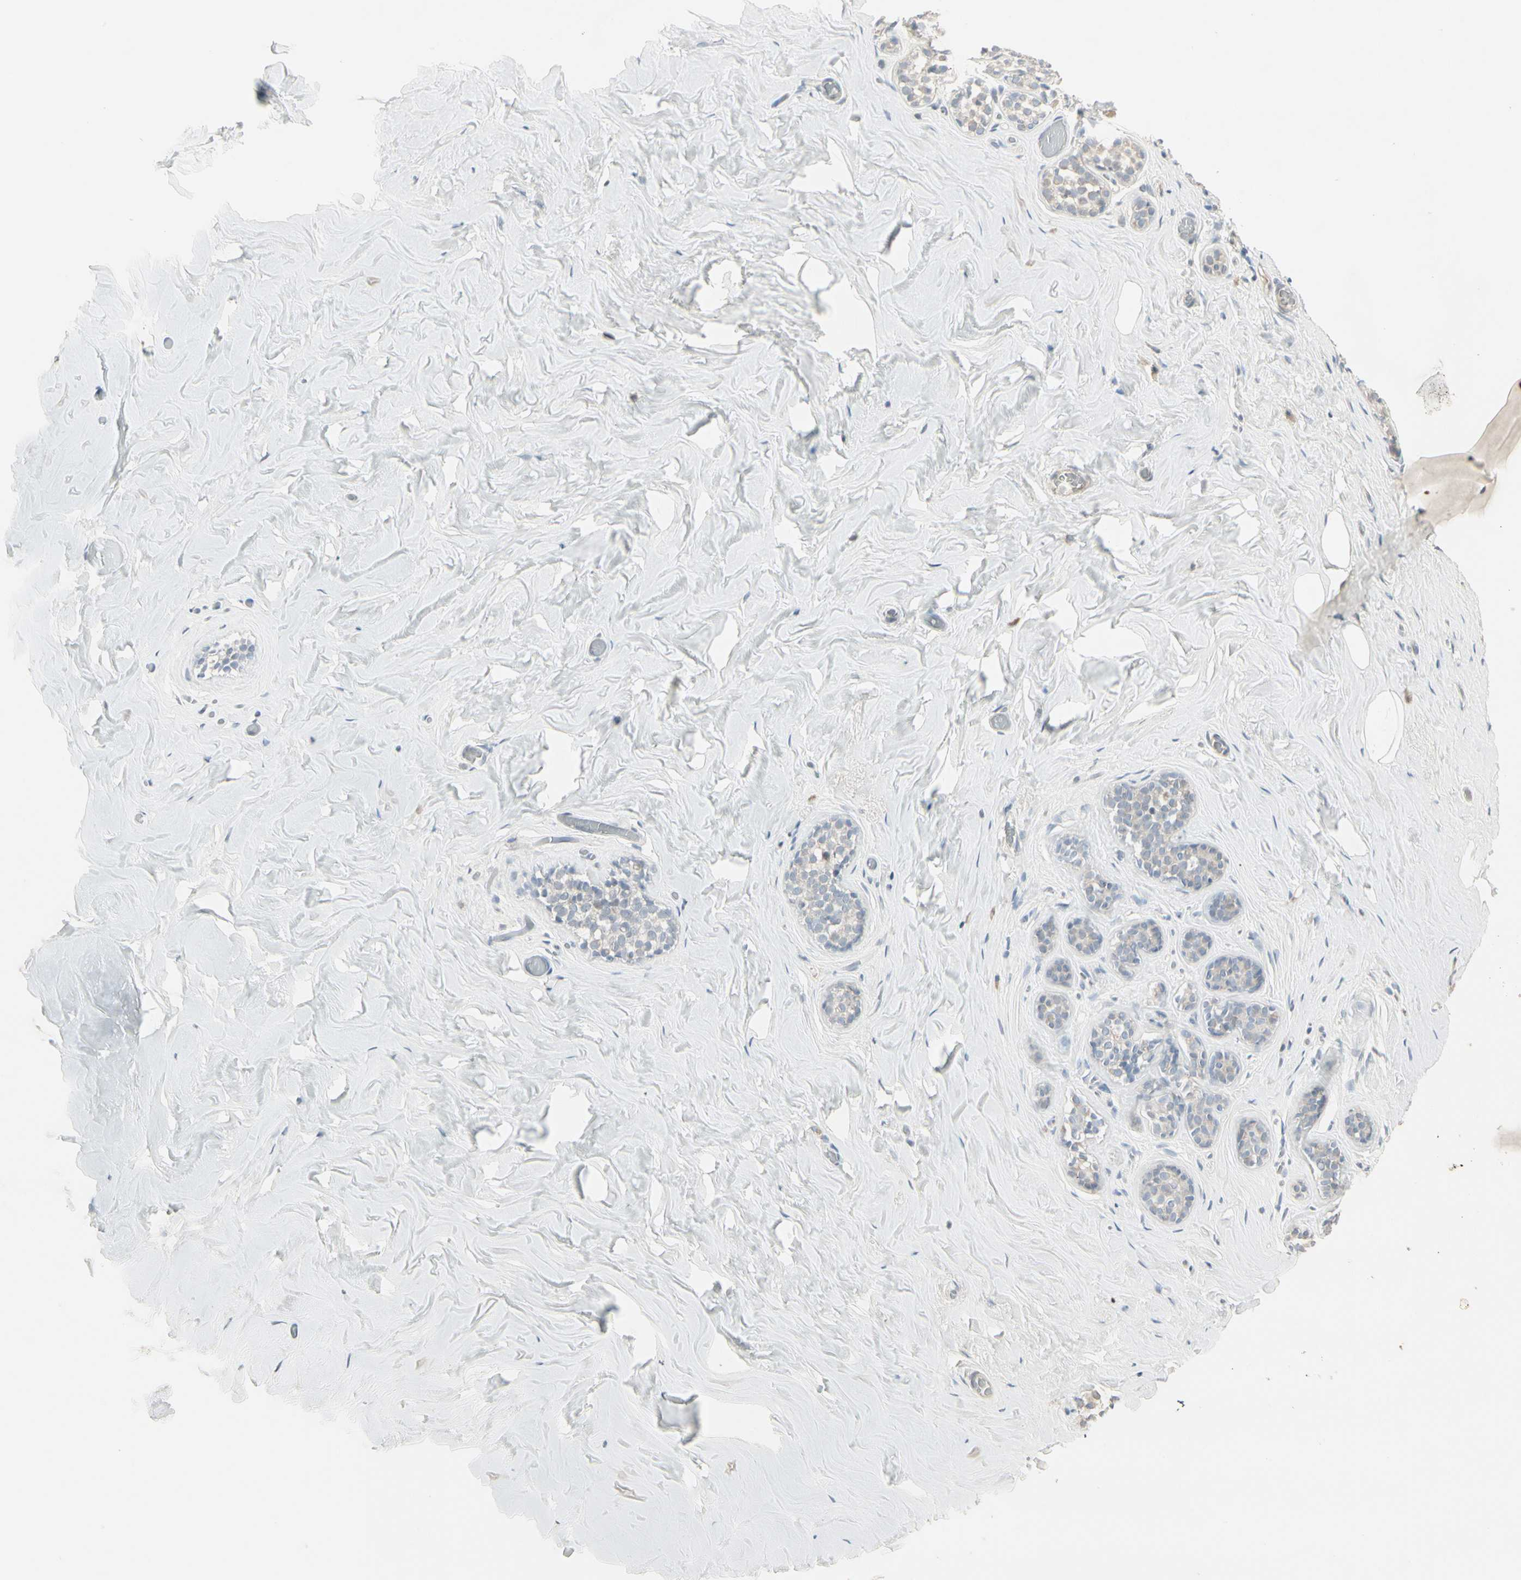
{"staining": {"intensity": "negative", "quantity": "none", "location": "none"}, "tissue": "breast", "cell_type": "Adipocytes", "image_type": "normal", "snomed": [{"axis": "morphology", "description": "Normal tissue, NOS"}, {"axis": "topography", "description": "Breast"}], "caption": "The micrograph demonstrates no staining of adipocytes in normal breast. Brightfield microscopy of IHC stained with DAB (3,3'-diaminobenzidine) (brown) and hematoxylin (blue), captured at high magnification.", "gene": "DMPK", "patient": {"sex": "female", "age": 75}}